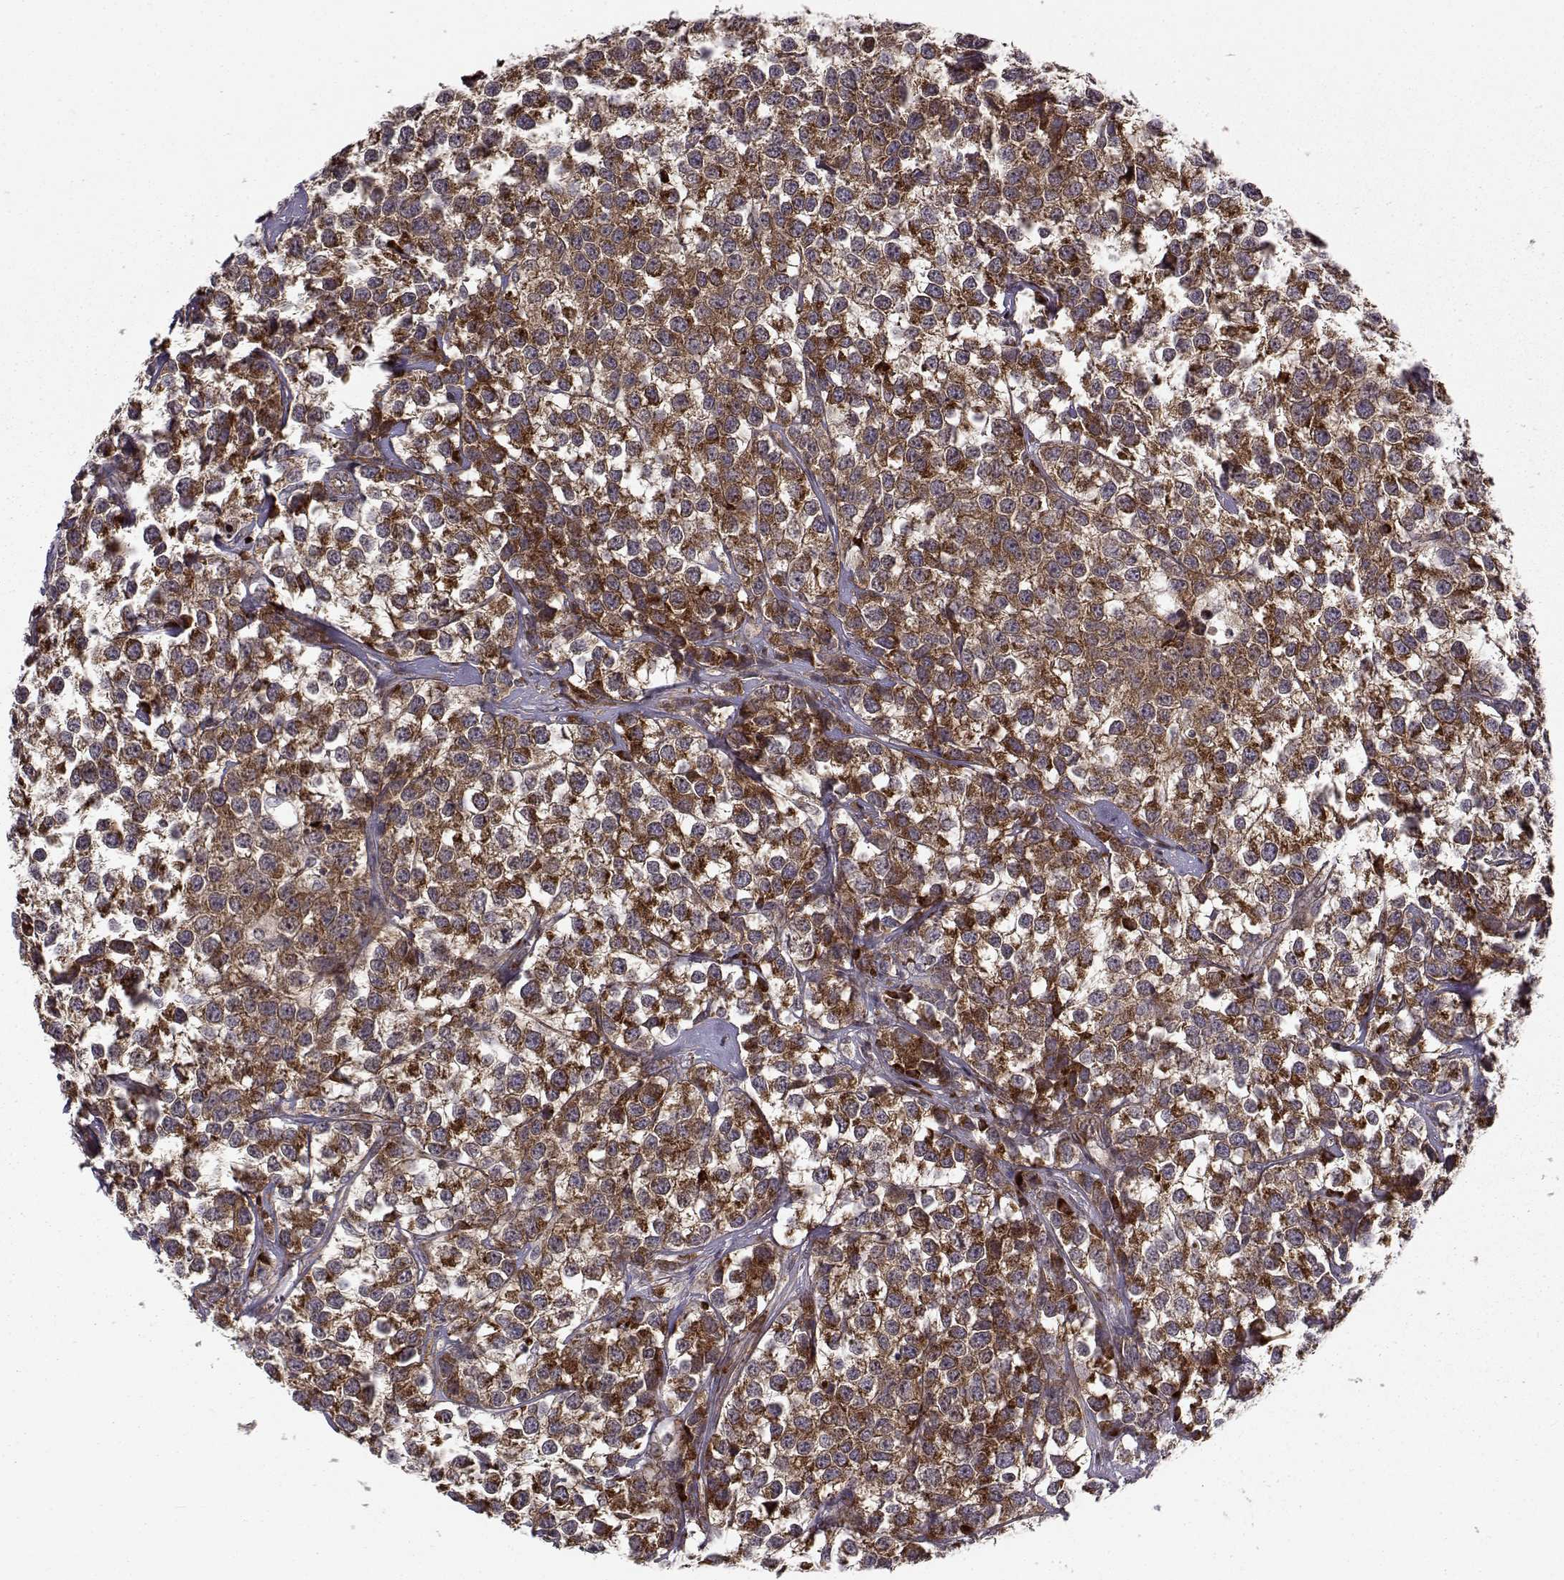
{"staining": {"intensity": "strong", "quantity": ">75%", "location": "cytoplasmic/membranous"}, "tissue": "testis cancer", "cell_type": "Tumor cells", "image_type": "cancer", "snomed": [{"axis": "morphology", "description": "Seminoma, NOS"}, {"axis": "topography", "description": "Testis"}], "caption": "Human testis seminoma stained with a protein marker demonstrates strong staining in tumor cells.", "gene": "RPL31", "patient": {"sex": "male", "age": 59}}